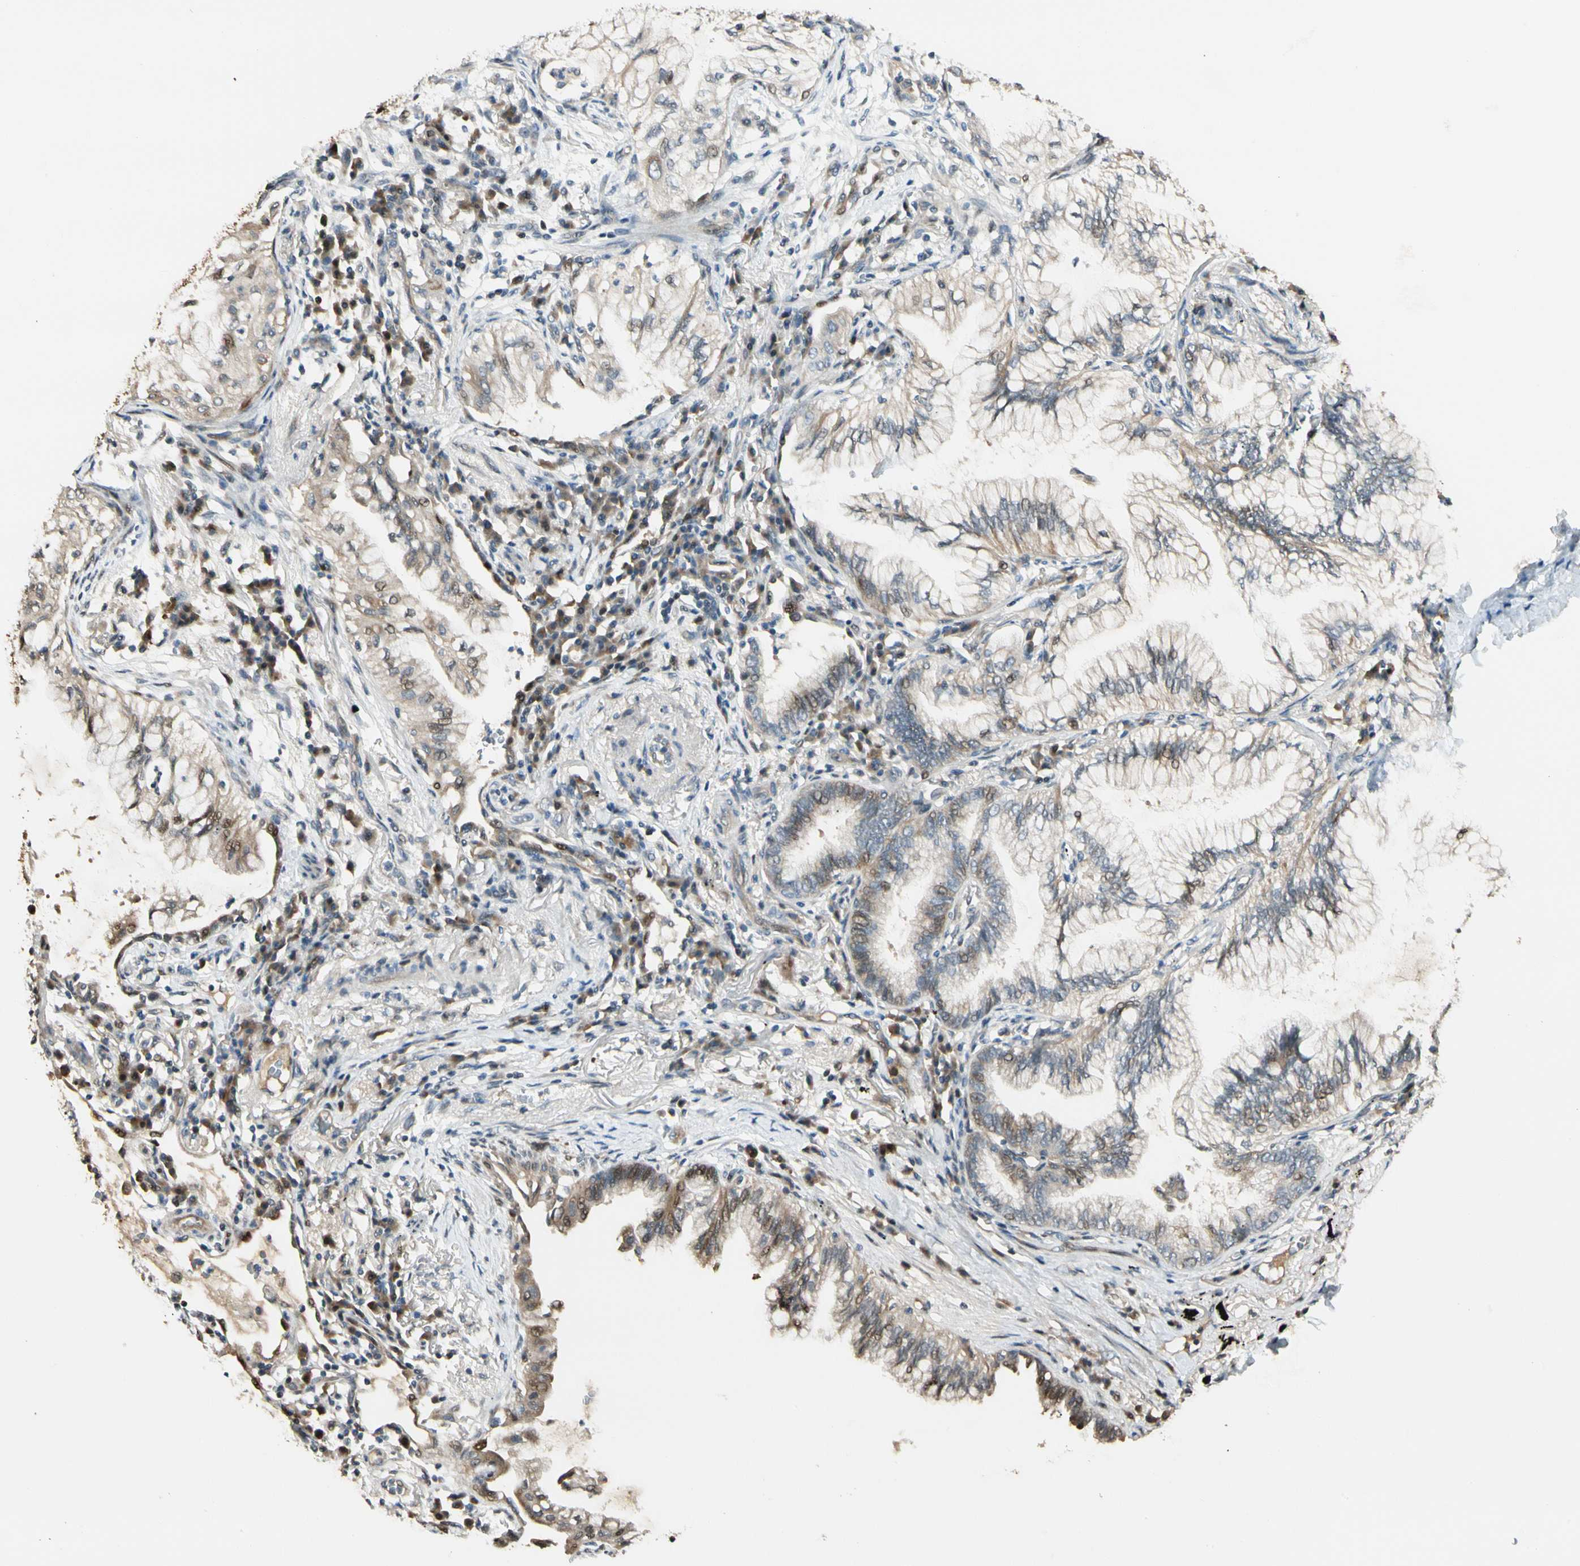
{"staining": {"intensity": "moderate", "quantity": "25%-75%", "location": "cytoplasmic/membranous,nuclear"}, "tissue": "lung cancer", "cell_type": "Tumor cells", "image_type": "cancer", "snomed": [{"axis": "morphology", "description": "Adenocarcinoma, NOS"}, {"axis": "topography", "description": "Lung"}], "caption": "Immunohistochemical staining of lung cancer (adenocarcinoma) demonstrates moderate cytoplasmic/membranous and nuclear protein expression in approximately 25%-75% of tumor cells.", "gene": "P3H2", "patient": {"sex": "female", "age": 70}}